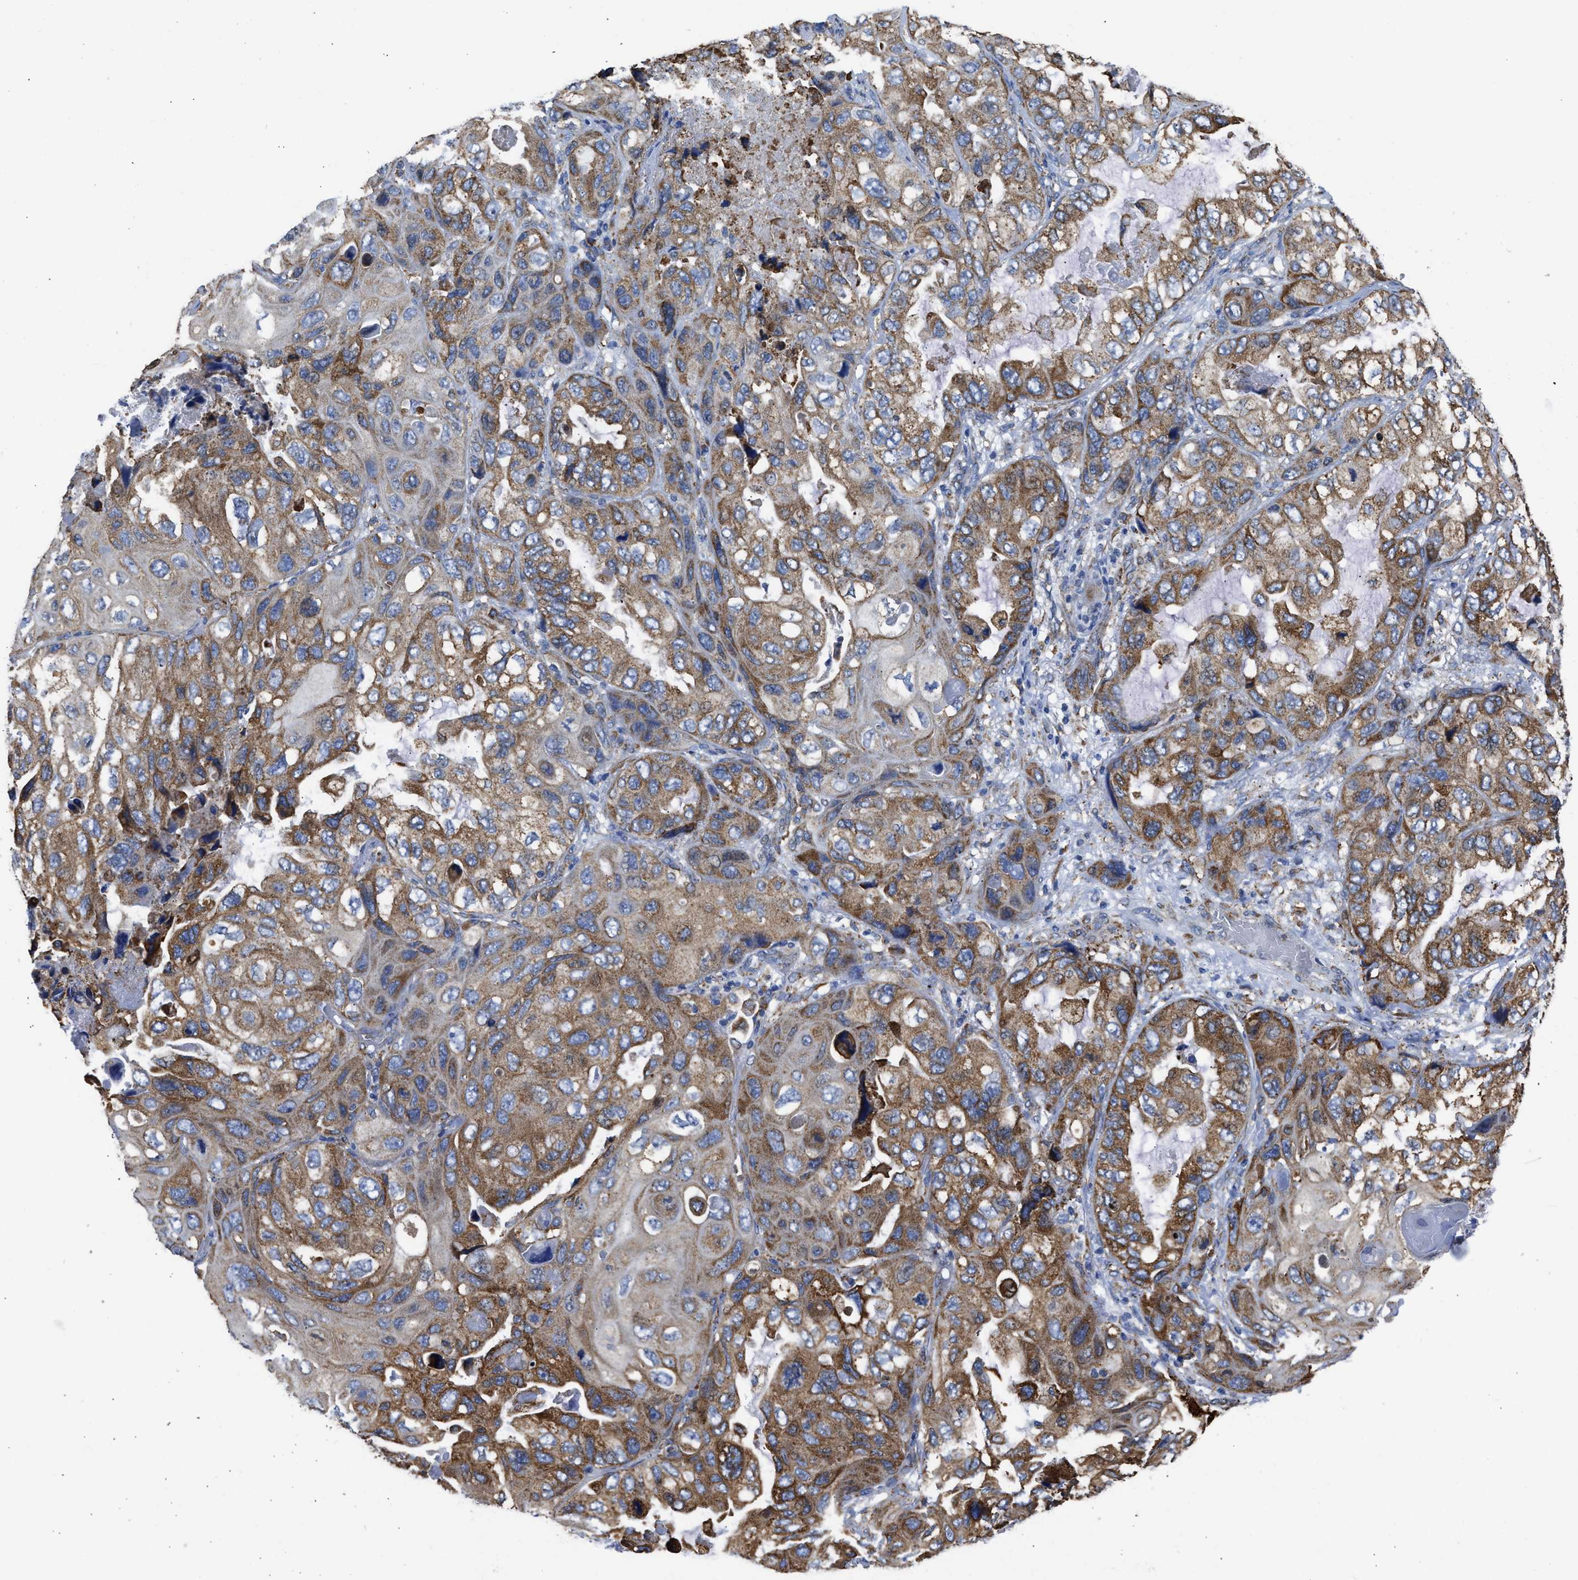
{"staining": {"intensity": "moderate", "quantity": ">75%", "location": "cytoplasmic/membranous"}, "tissue": "lung cancer", "cell_type": "Tumor cells", "image_type": "cancer", "snomed": [{"axis": "morphology", "description": "Squamous cell carcinoma, NOS"}, {"axis": "topography", "description": "Lung"}], "caption": "Approximately >75% of tumor cells in human lung cancer (squamous cell carcinoma) reveal moderate cytoplasmic/membranous protein positivity as visualized by brown immunohistochemical staining.", "gene": "CYCS", "patient": {"sex": "female", "age": 73}}